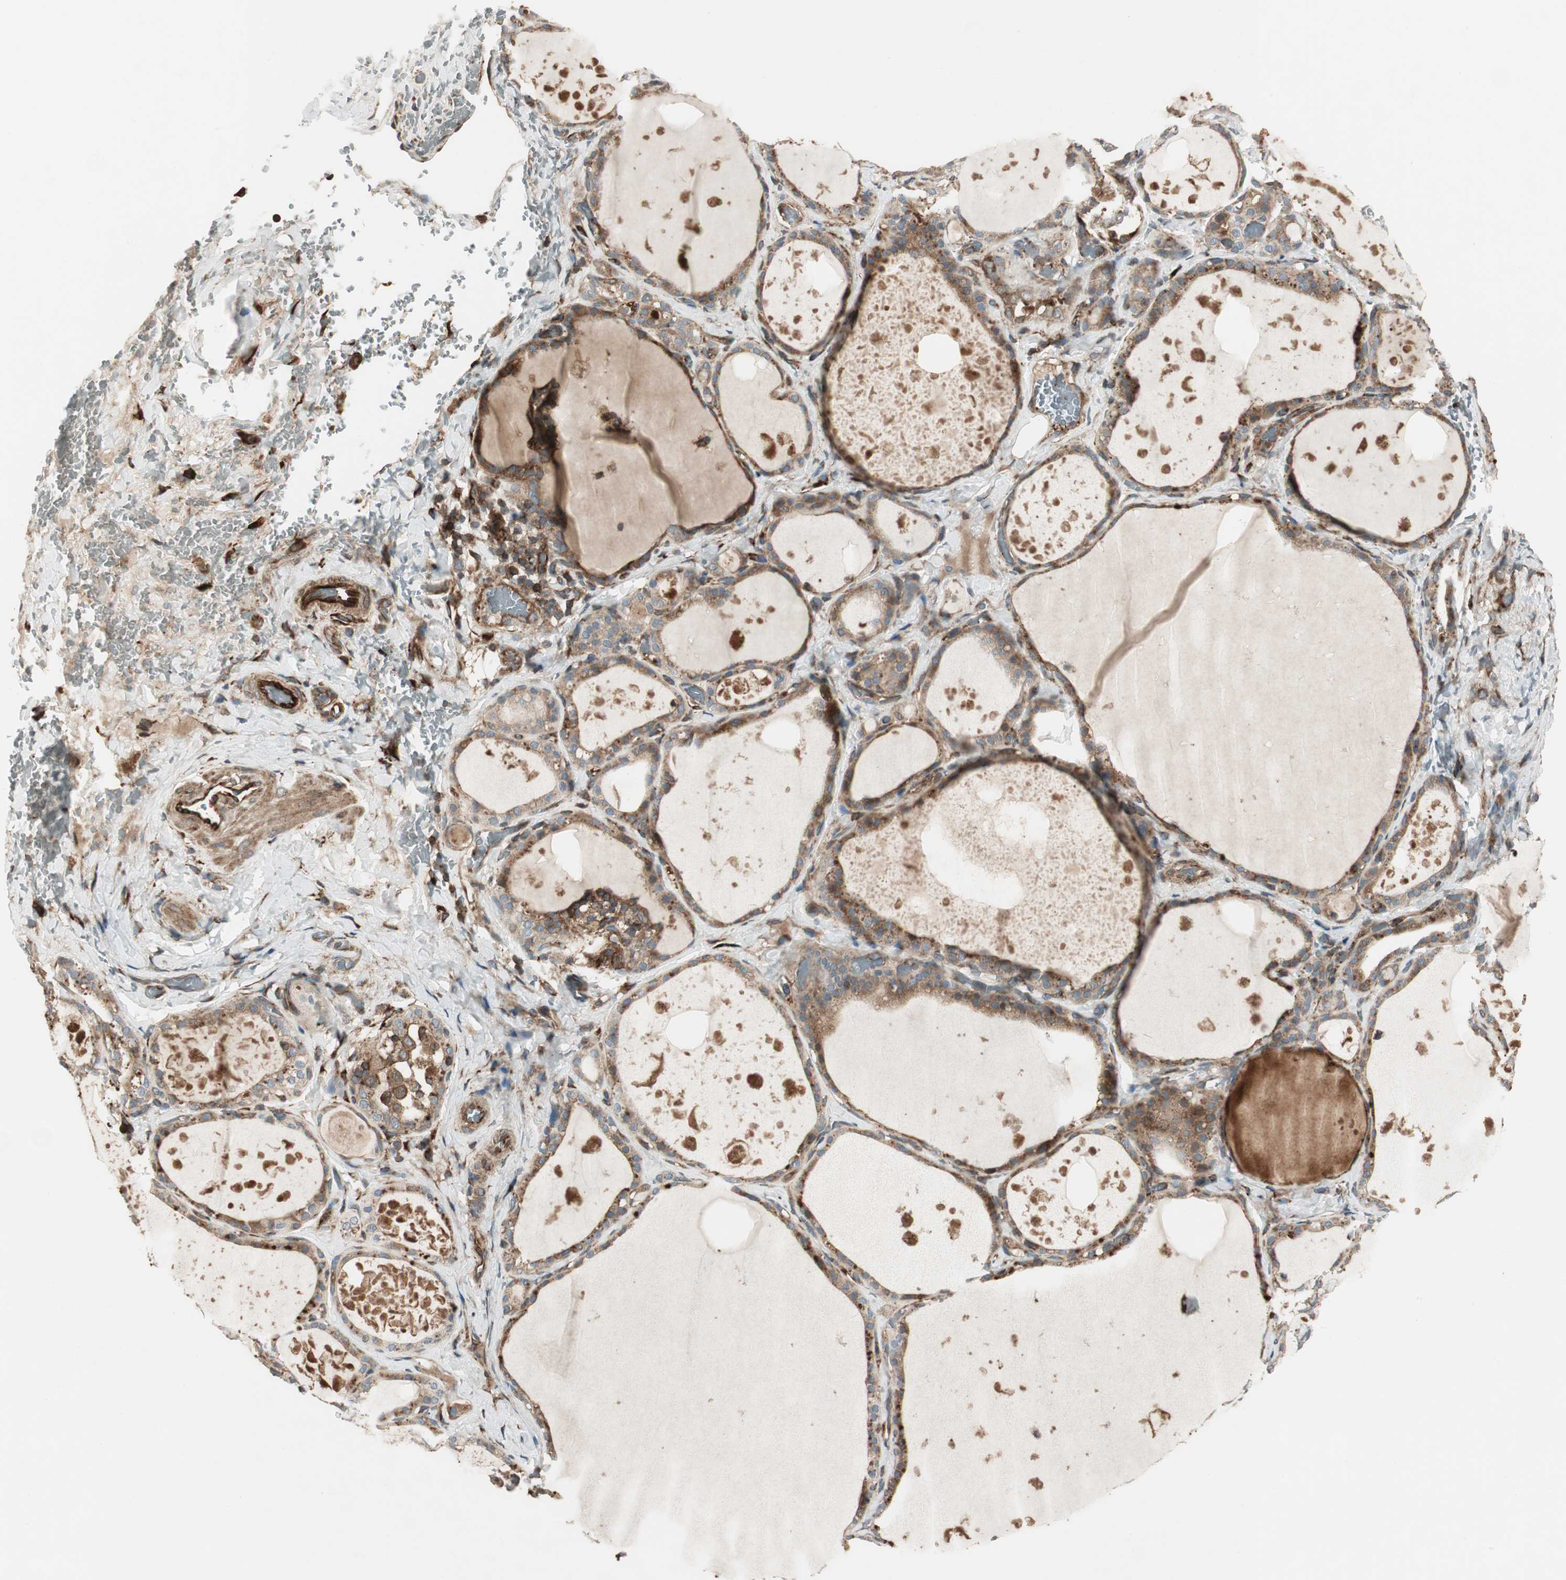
{"staining": {"intensity": "moderate", "quantity": ">75%", "location": "cytoplasmic/membranous"}, "tissue": "thyroid gland", "cell_type": "Glandular cells", "image_type": "normal", "snomed": [{"axis": "morphology", "description": "Normal tissue, NOS"}, {"axis": "topography", "description": "Thyroid gland"}], "caption": "Protein expression by IHC displays moderate cytoplasmic/membranous positivity in approximately >75% of glandular cells in normal thyroid gland.", "gene": "PRKG1", "patient": {"sex": "male", "age": 61}}